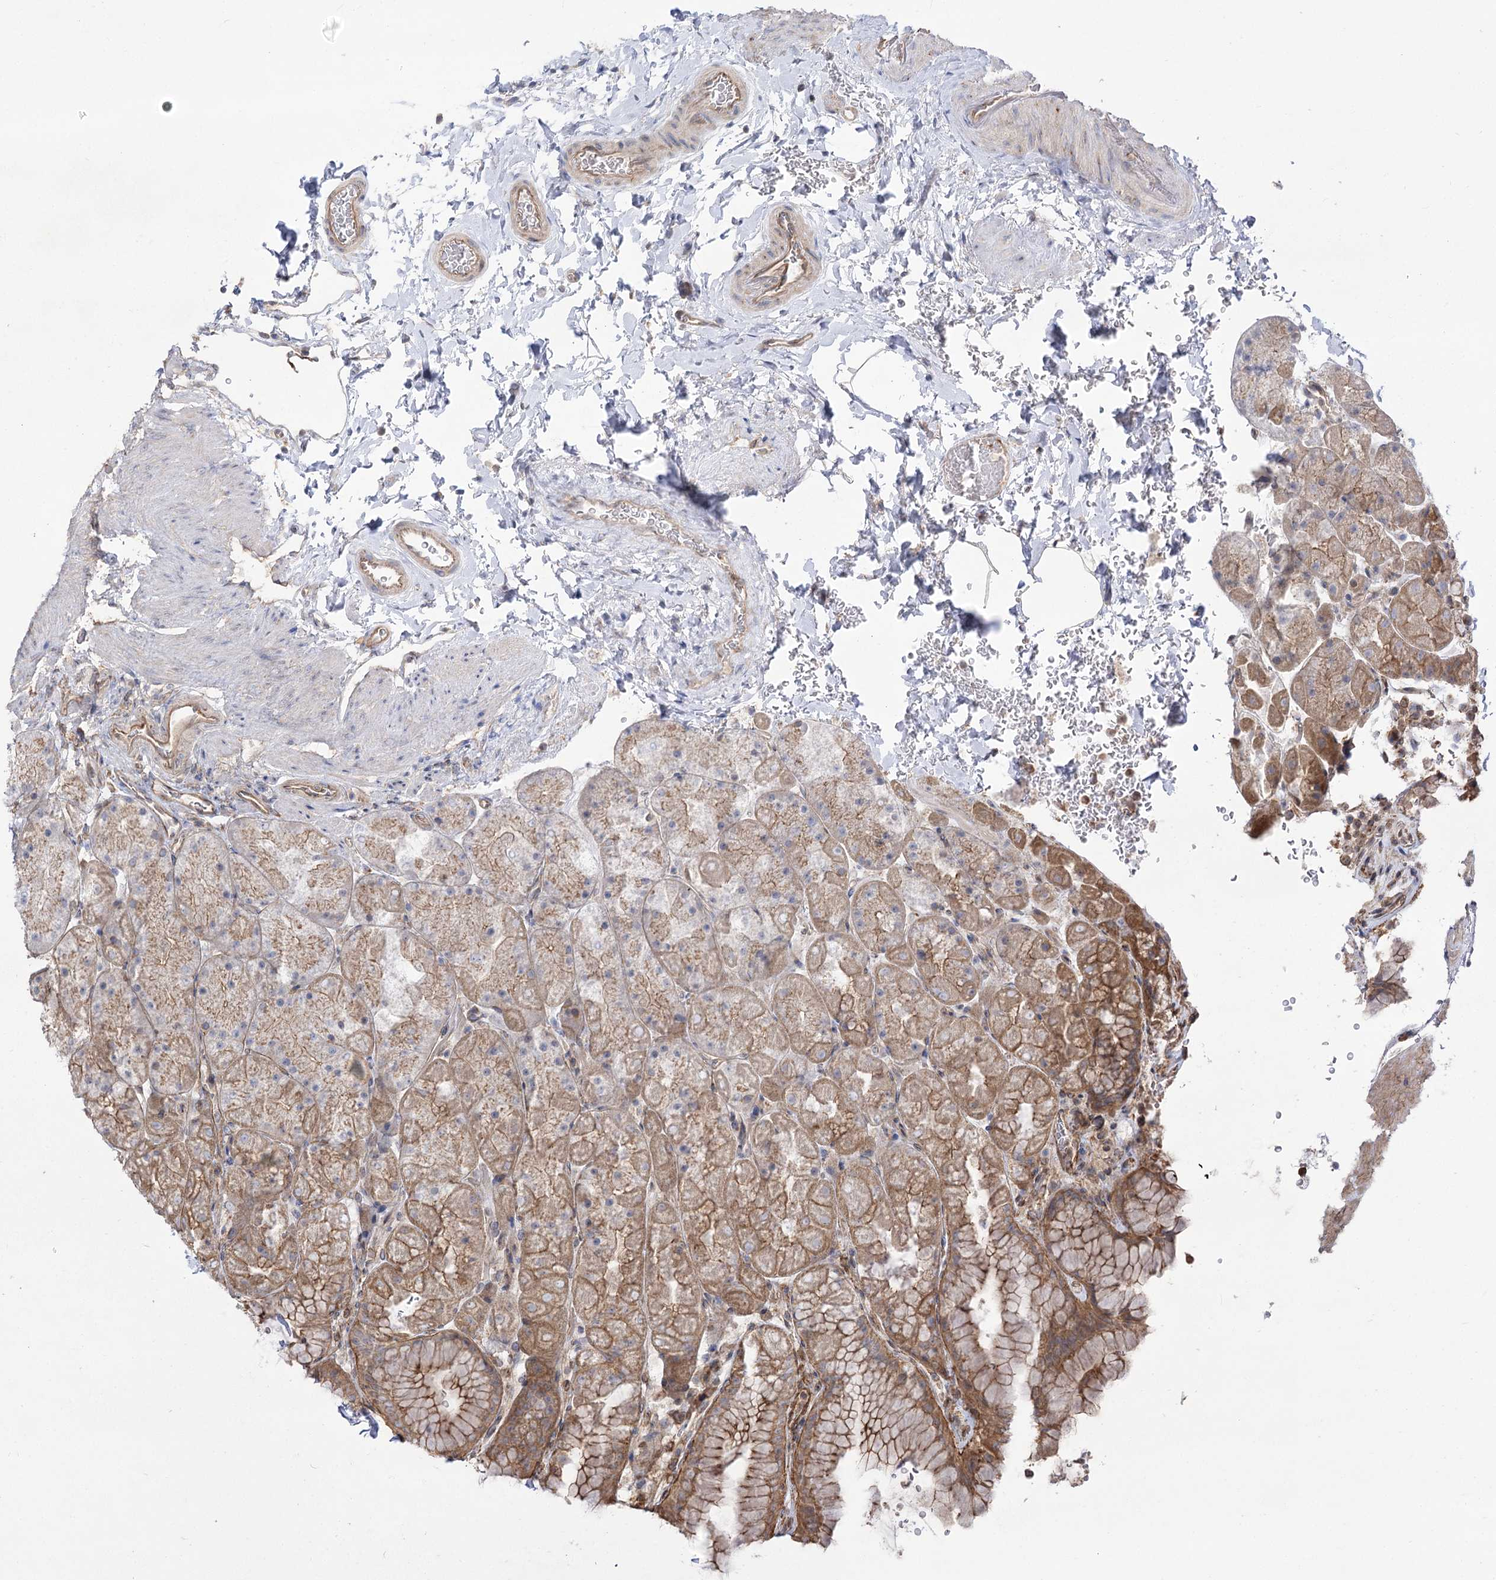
{"staining": {"intensity": "moderate", "quantity": ">75%", "location": "cytoplasmic/membranous"}, "tissue": "stomach", "cell_type": "Glandular cells", "image_type": "normal", "snomed": [{"axis": "morphology", "description": "Normal tissue, NOS"}, {"axis": "topography", "description": "Stomach, upper"}, {"axis": "topography", "description": "Stomach, lower"}], "caption": "Immunohistochemical staining of benign human stomach shows medium levels of moderate cytoplasmic/membranous positivity in approximately >75% of glandular cells.", "gene": "SH3BP5L", "patient": {"sex": "male", "age": 67}}